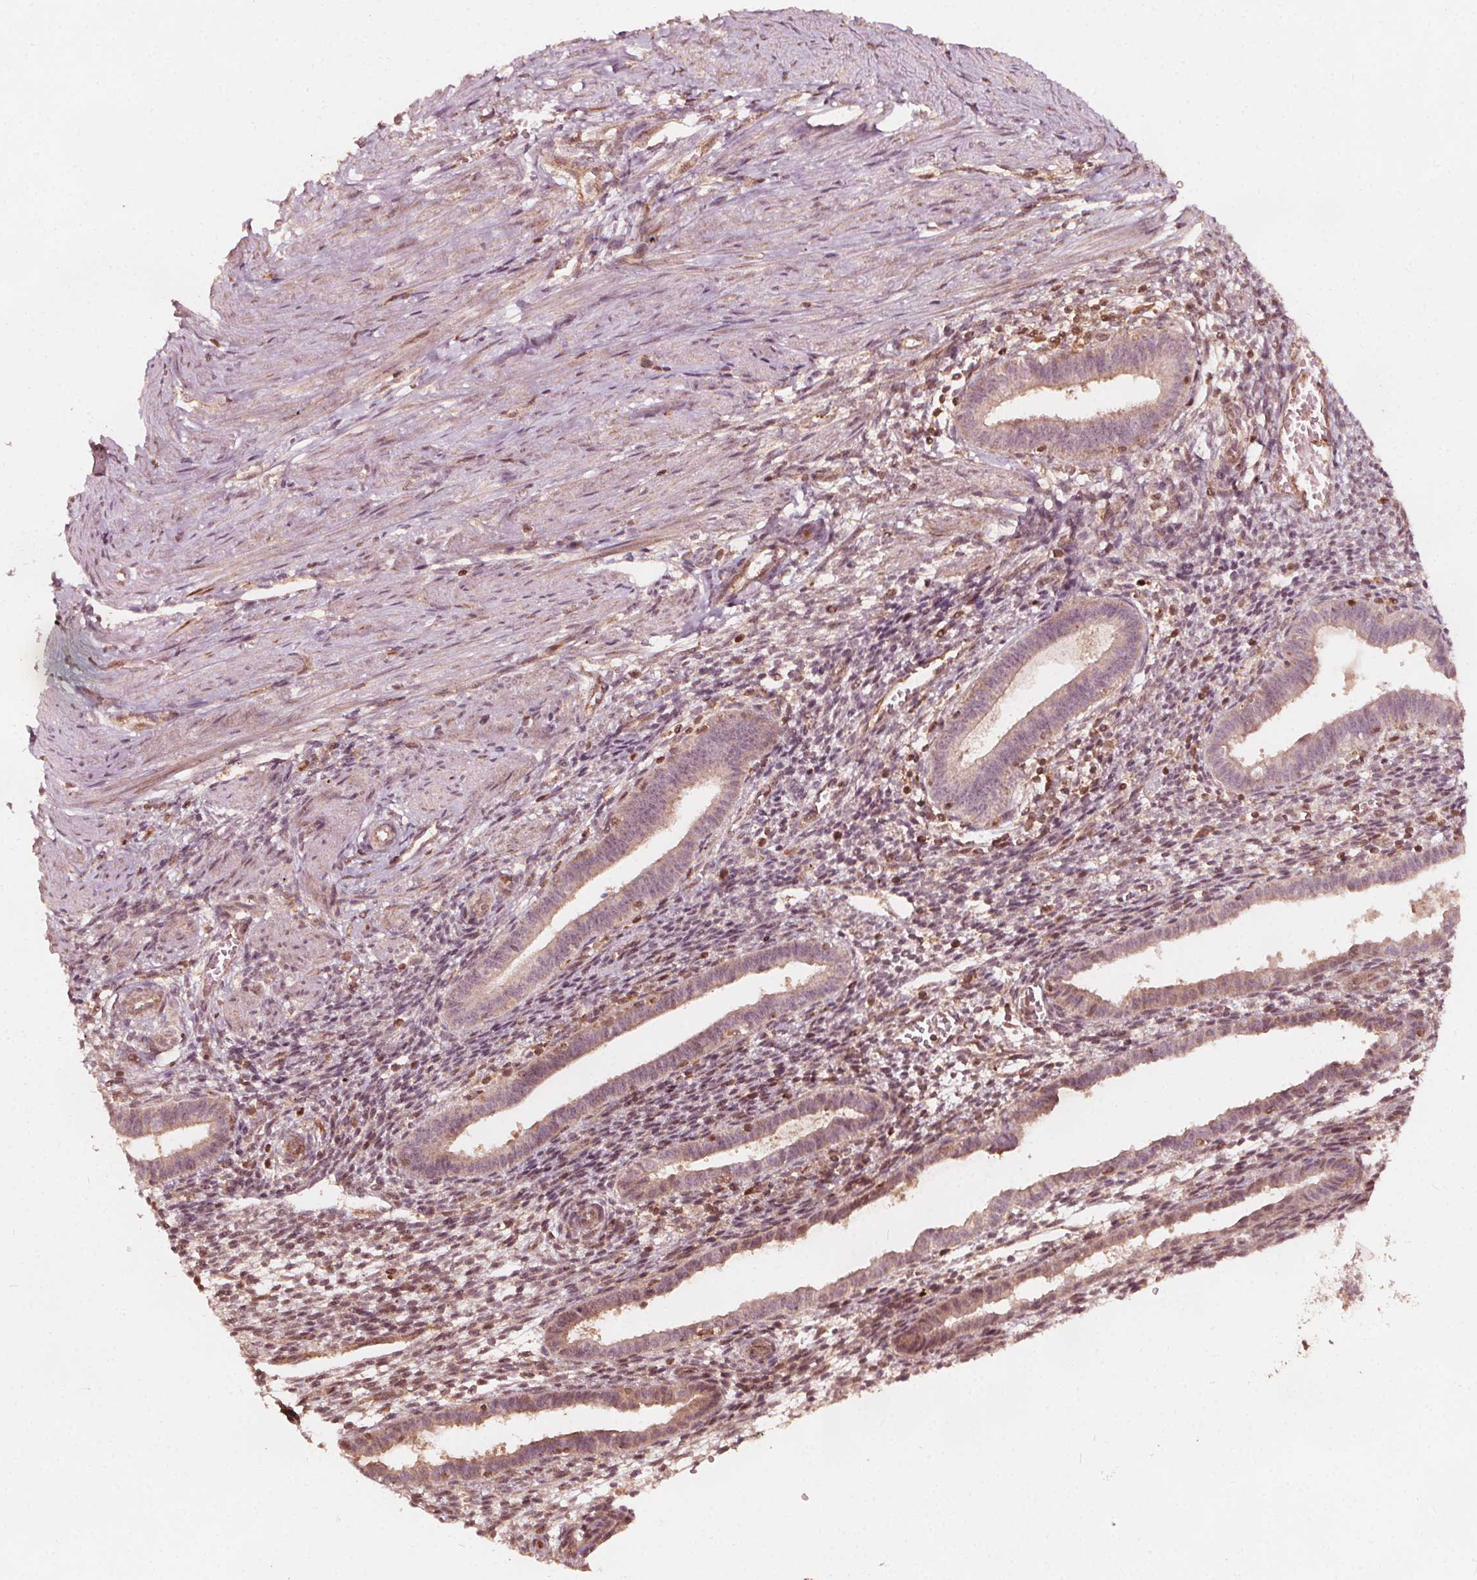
{"staining": {"intensity": "moderate", "quantity": "25%-75%", "location": "cytoplasmic/membranous,nuclear"}, "tissue": "endometrium", "cell_type": "Cells in endometrial stroma", "image_type": "normal", "snomed": [{"axis": "morphology", "description": "Normal tissue, NOS"}, {"axis": "topography", "description": "Endometrium"}], "caption": "High-magnification brightfield microscopy of unremarkable endometrium stained with DAB (3,3'-diaminobenzidine) (brown) and counterstained with hematoxylin (blue). cells in endometrial stroma exhibit moderate cytoplasmic/membranous,nuclear staining is appreciated in approximately25%-75% of cells. Nuclei are stained in blue.", "gene": "AIP", "patient": {"sex": "female", "age": 37}}